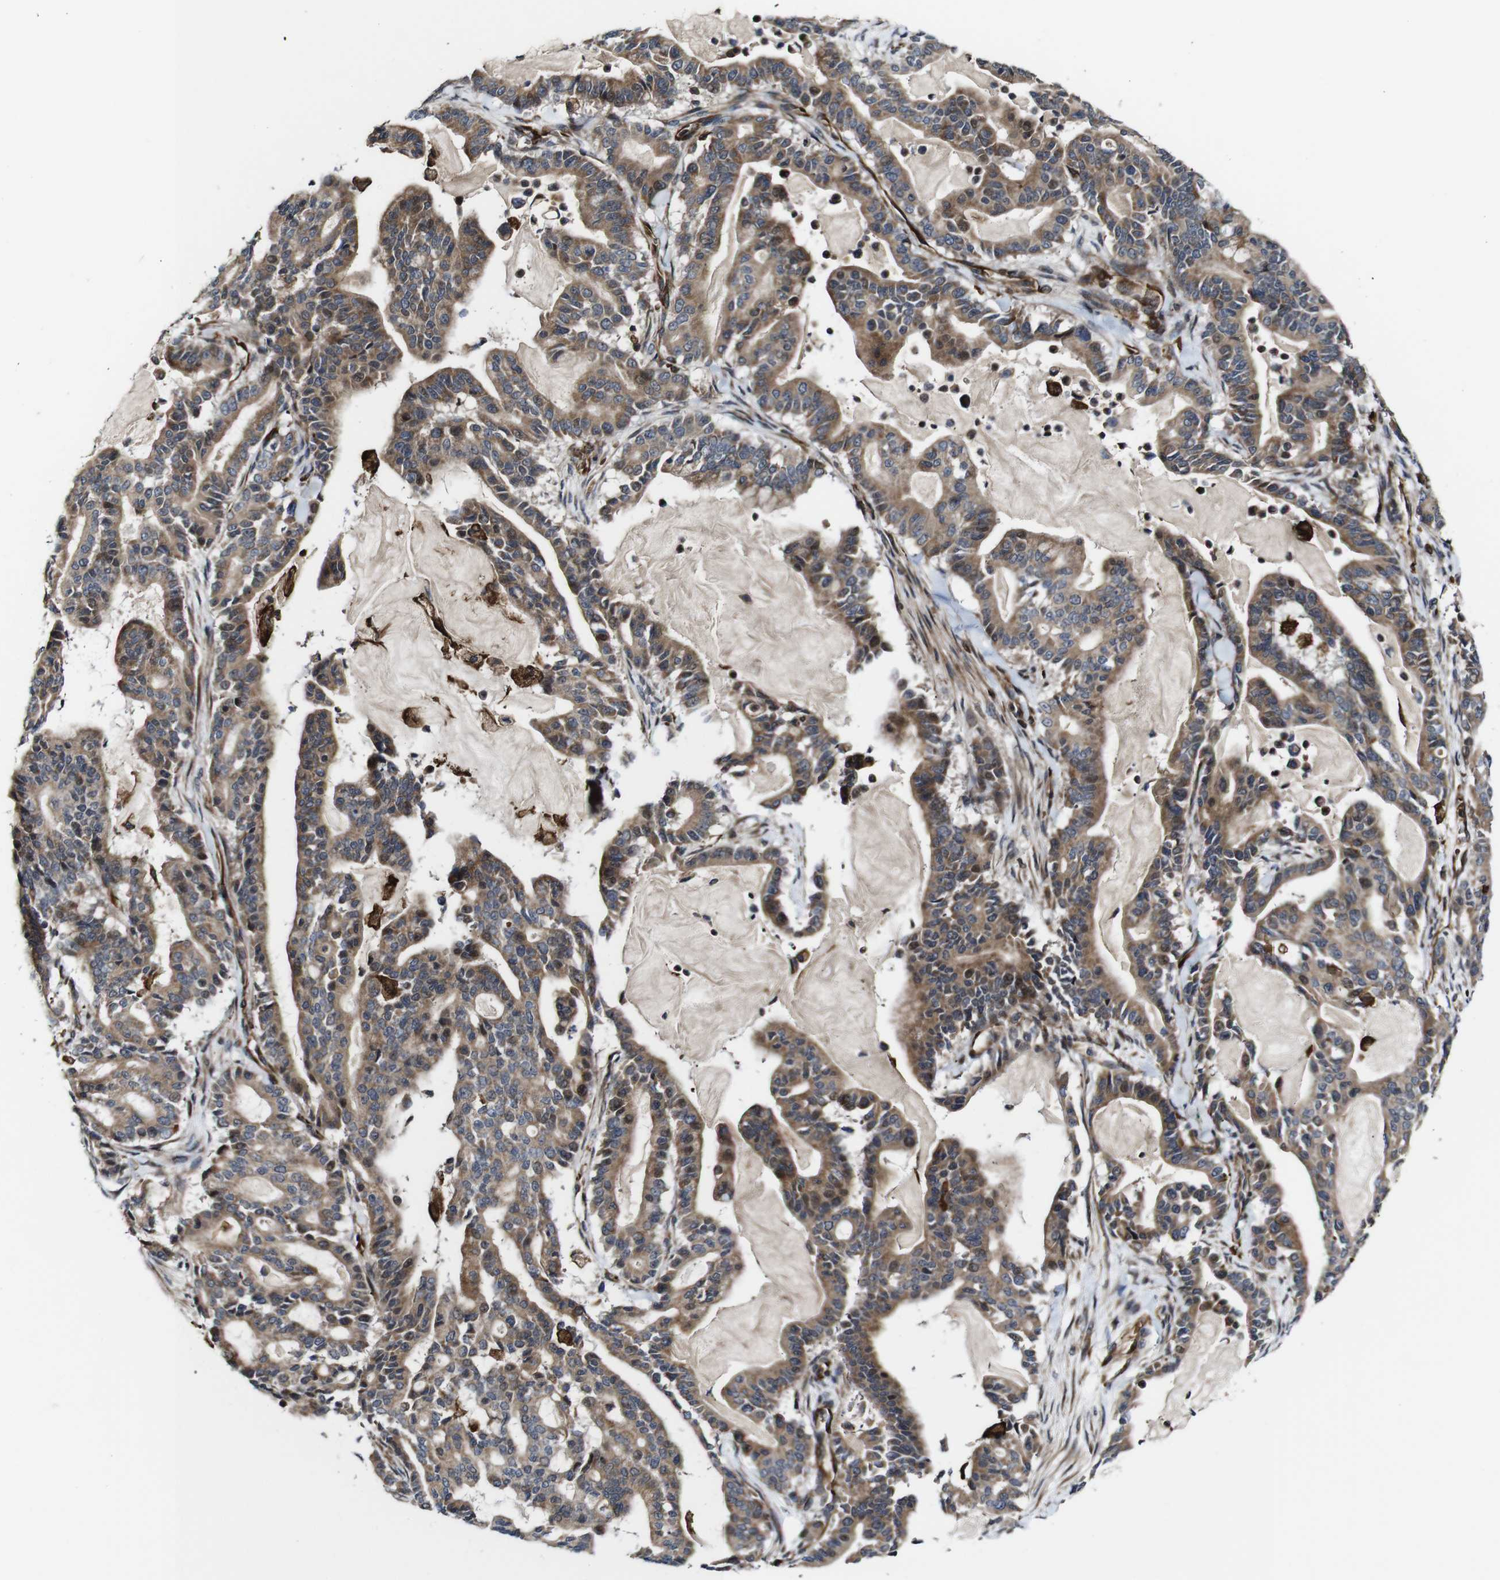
{"staining": {"intensity": "moderate", "quantity": ">75%", "location": "cytoplasmic/membranous"}, "tissue": "pancreatic cancer", "cell_type": "Tumor cells", "image_type": "cancer", "snomed": [{"axis": "morphology", "description": "Adenocarcinoma, NOS"}, {"axis": "topography", "description": "Pancreas"}], "caption": "Moderate cytoplasmic/membranous protein staining is identified in approximately >75% of tumor cells in pancreatic cancer (adenocarcinoma).", "gene": "JAK2", "patient": {"sex": "male", "age": 63}}